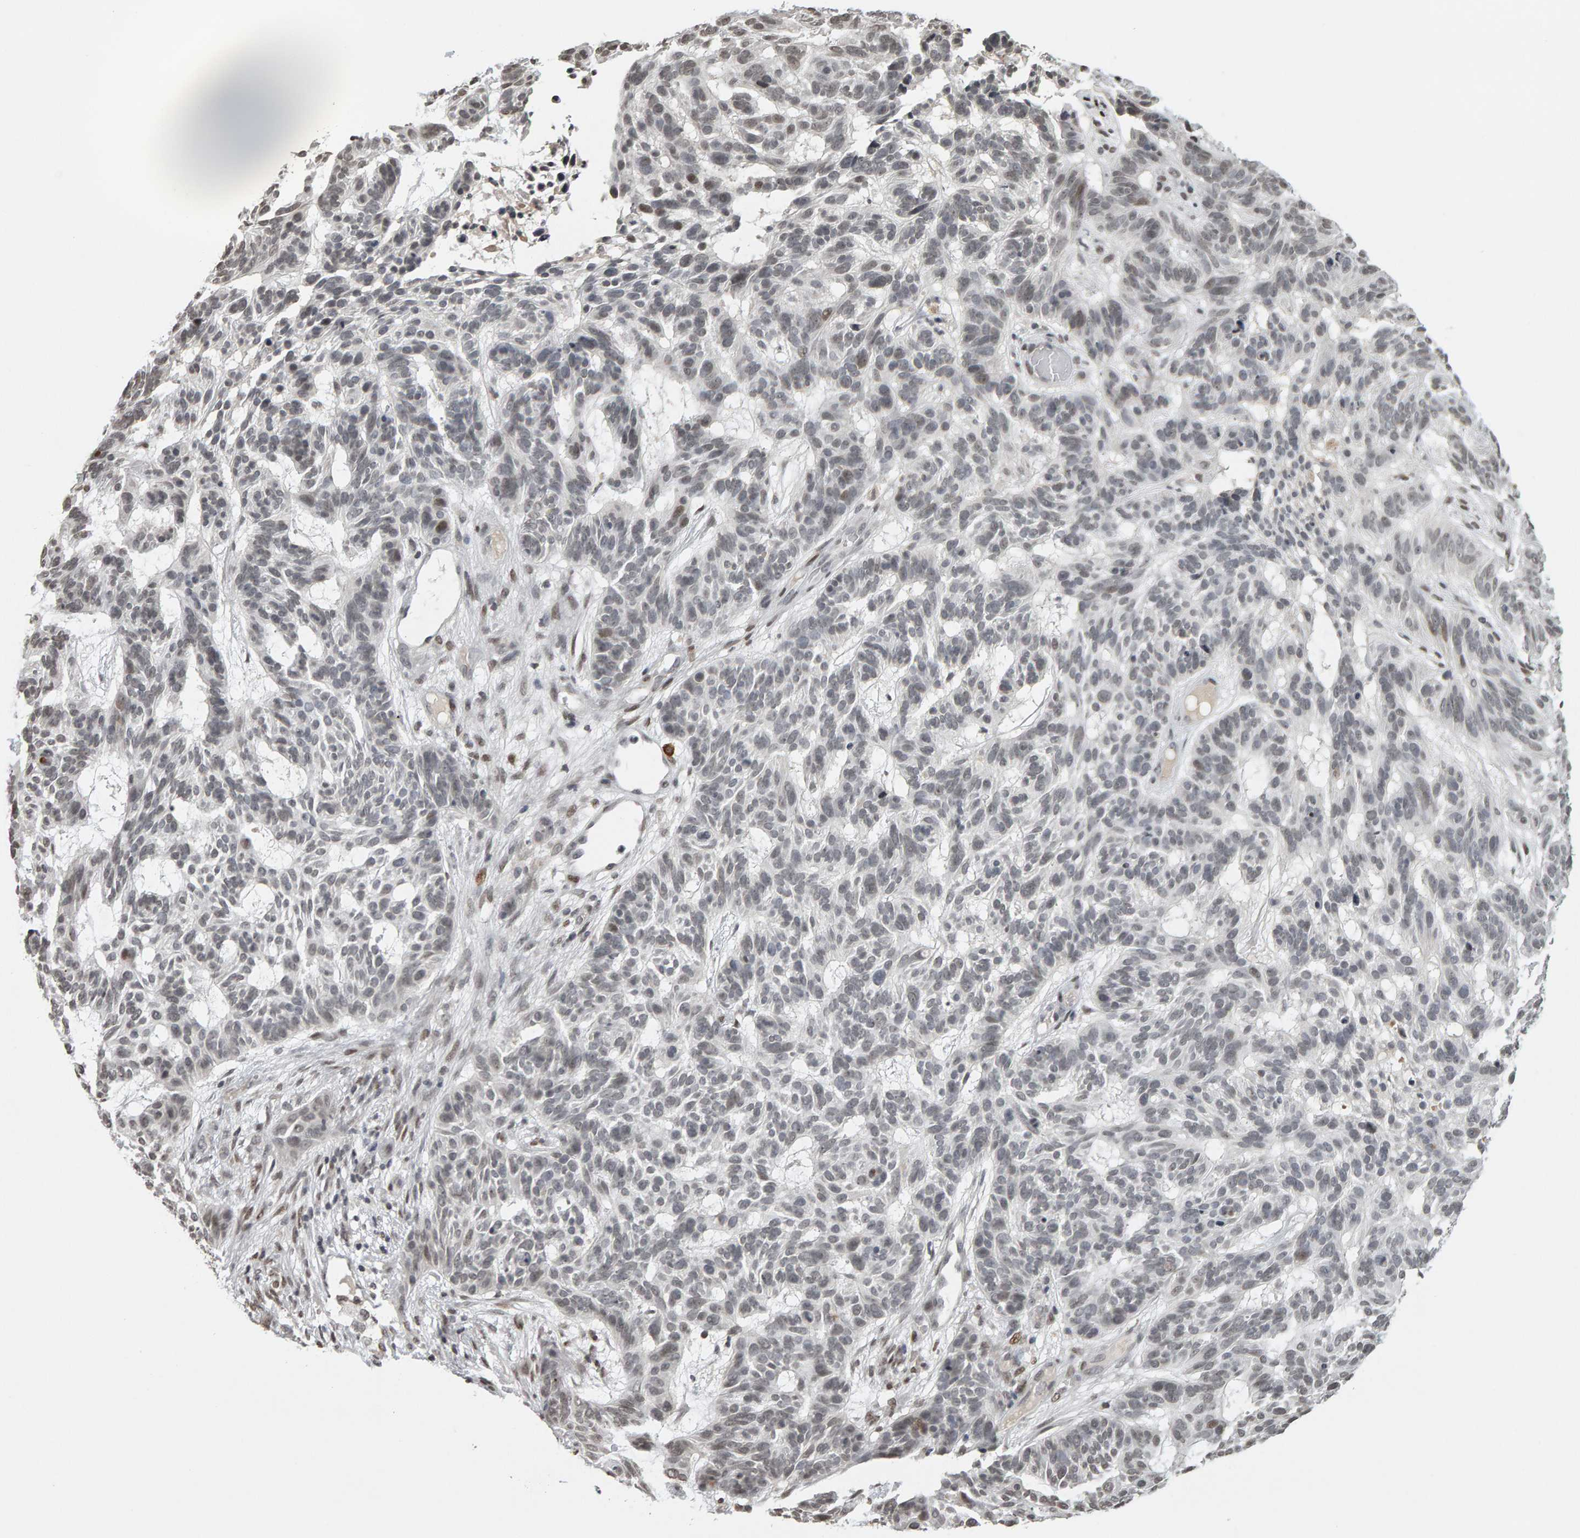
{"staining": {"intensity": "weak", "quantity": "<25%", "location": "nuclear"}, "tissue": "skin cancer", "cell_type": "Tumor cells", "image_type": "cancer", "snomed": [{"axis": "morphology", "description": "Basal cell carcinoma"}, {"axis": "topography", "description": "Skin"}], "caption": "Immunohistochemistry of human skin cancer displays no expression in tumor cells.", "gene": "TRAM1", "patient": {"sex": "male", "age": 85}}